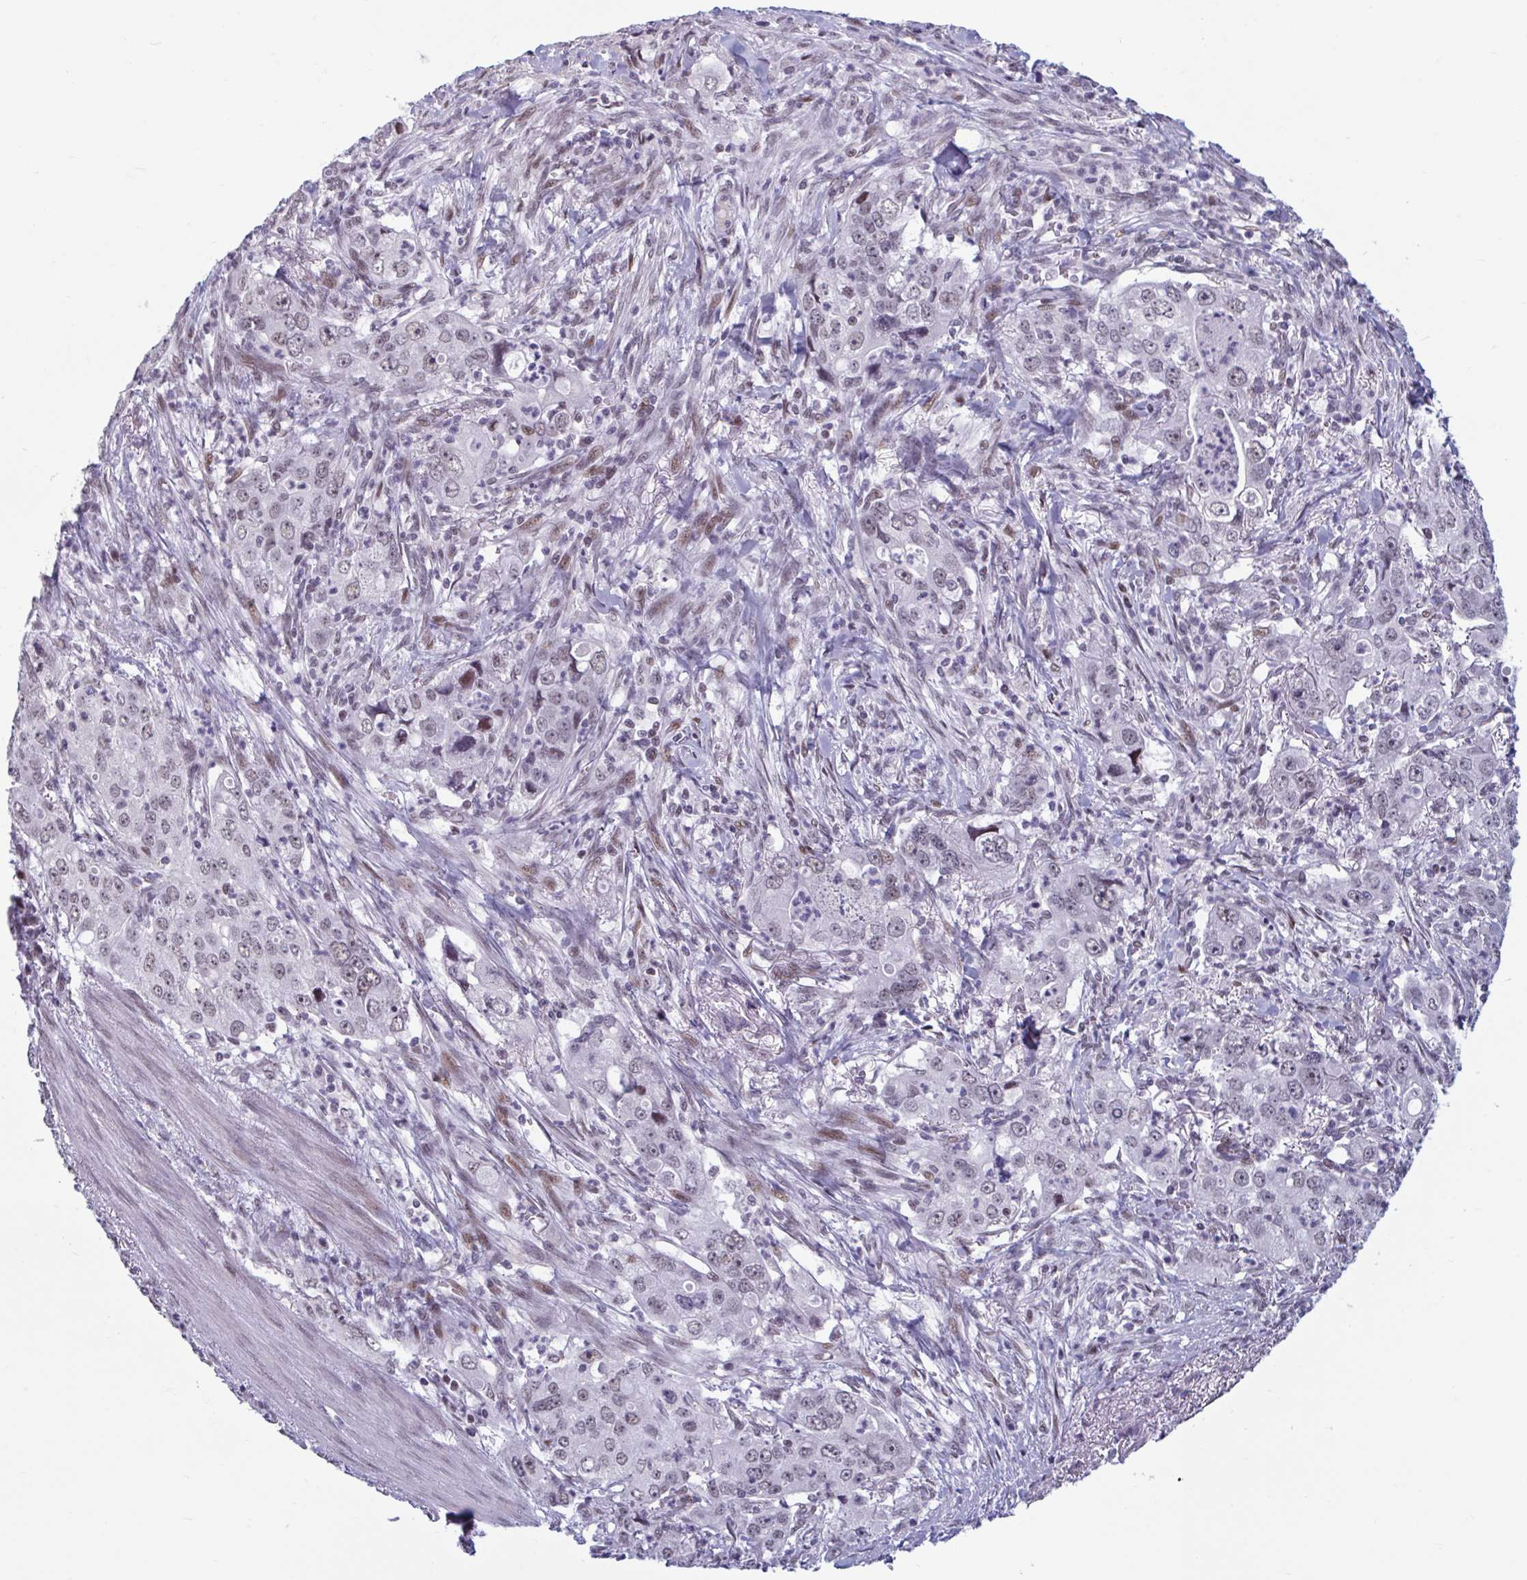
{"staining": {"intensity": "weak", "quantity": ">75%", "location": "nuclear"}, "tissue": "stomach cancer", "cell_type": "Tumor cells", "image_type": "cancer", "snomed": [{"axis": "morphology", "description": "Adenocarcinoma, NOS"}, {"axis": "topography", "description": "Stomach, upper"}], "caption": "A histopathology image of human stomach adenocarcinoma stained for a protein displays weak nuclear brown staining in tumor cells.", "gene": "HSD17B6", "patient": {"sex": "male", "age": 75}}